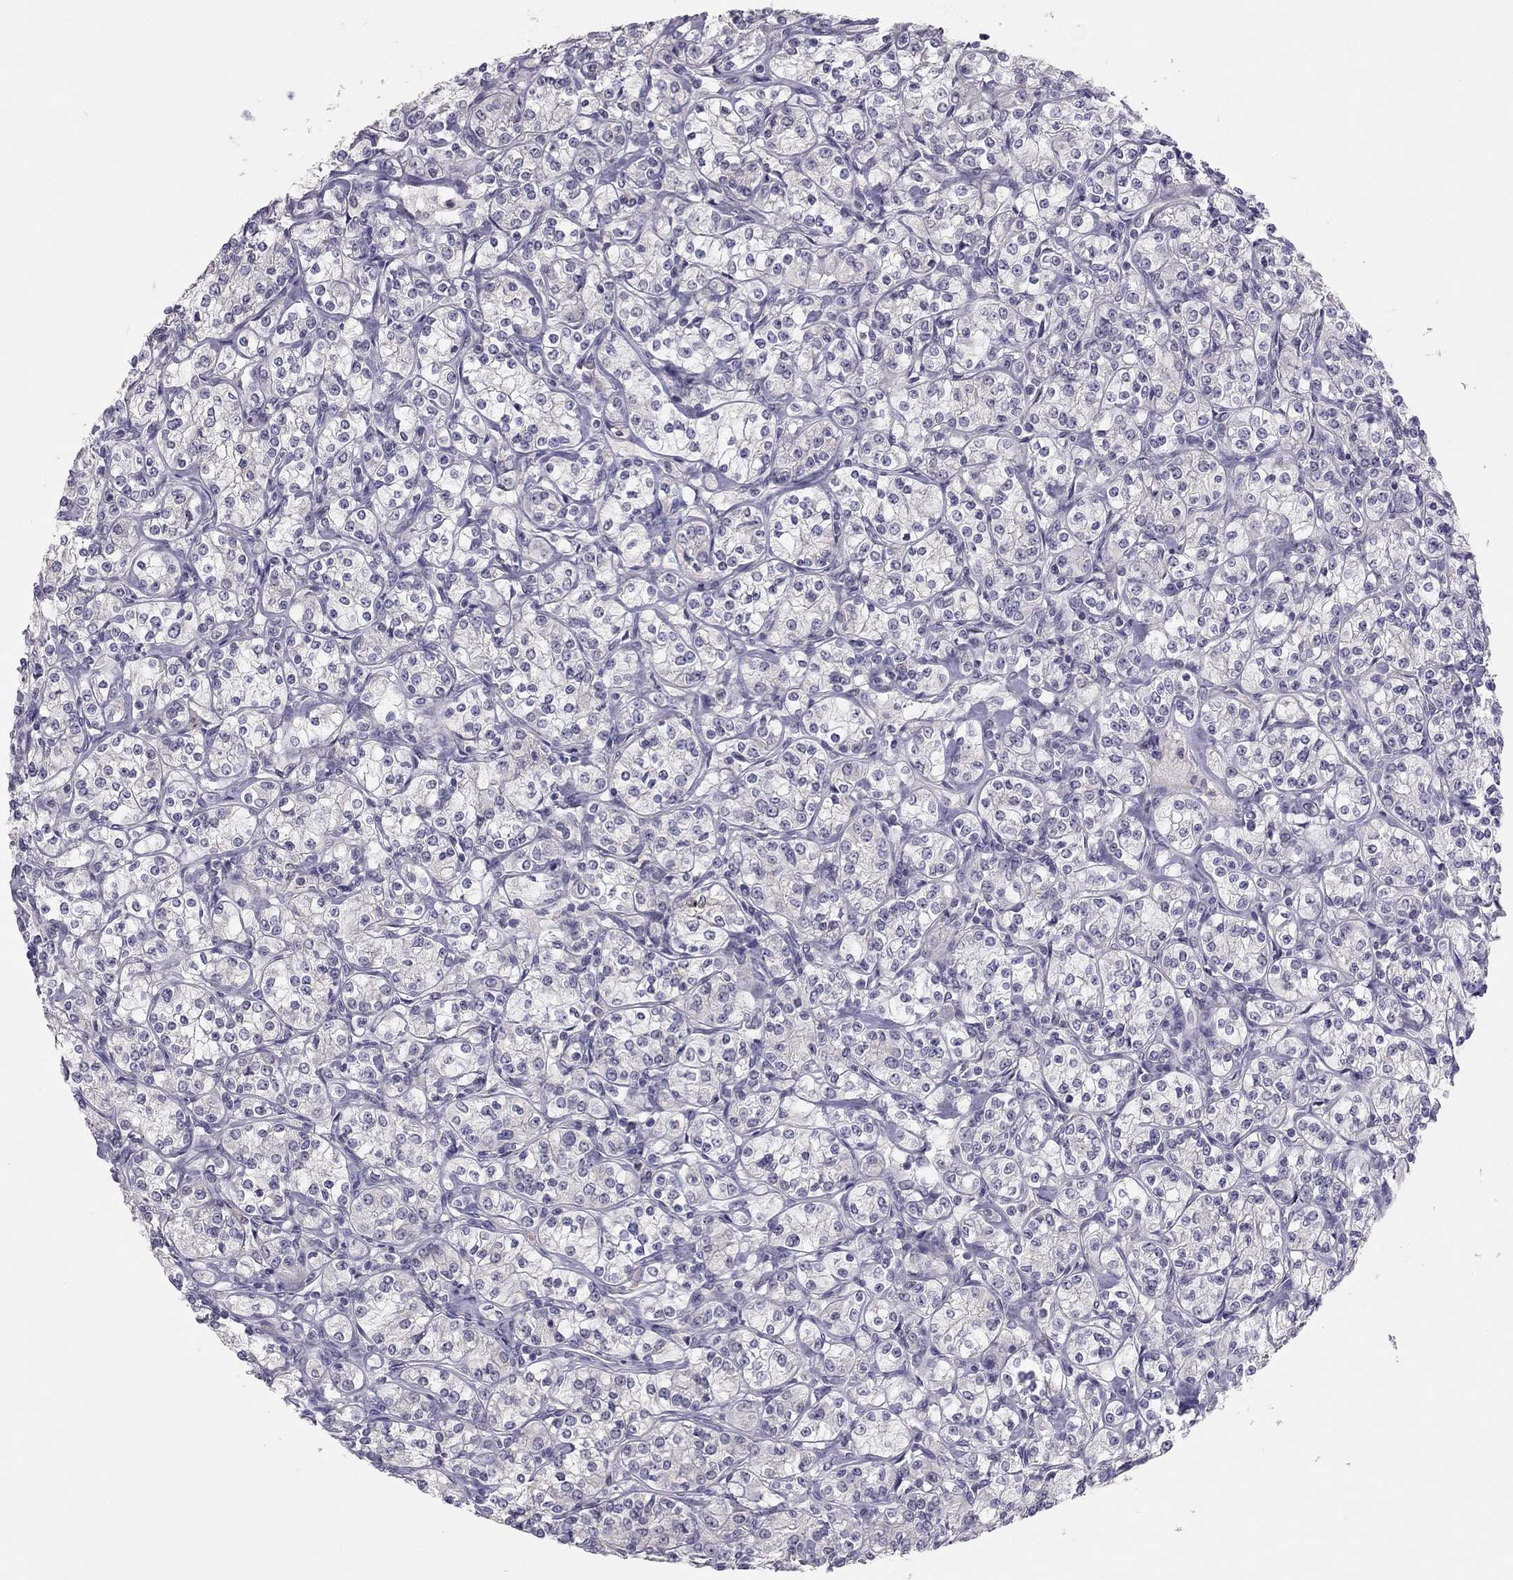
{"staining": {"intensity": "negative", "quantity": "none", "location": "none"}, "tissue": "renal cancer", "cell_type": "Tumor cells", "image_type": "cancer", "snomed": [{"axis": "morphology", "description": "Adenocarcinoma, NOS"}, {"axis": "topography", "description": "Kidney"}], "caption": "DAB immunohistochemical staining of human renal cancer exhibits no significant positivity in tumor cells.", "gene": "ADORA2A", "patient": {"sex": "male", "age": 77}}